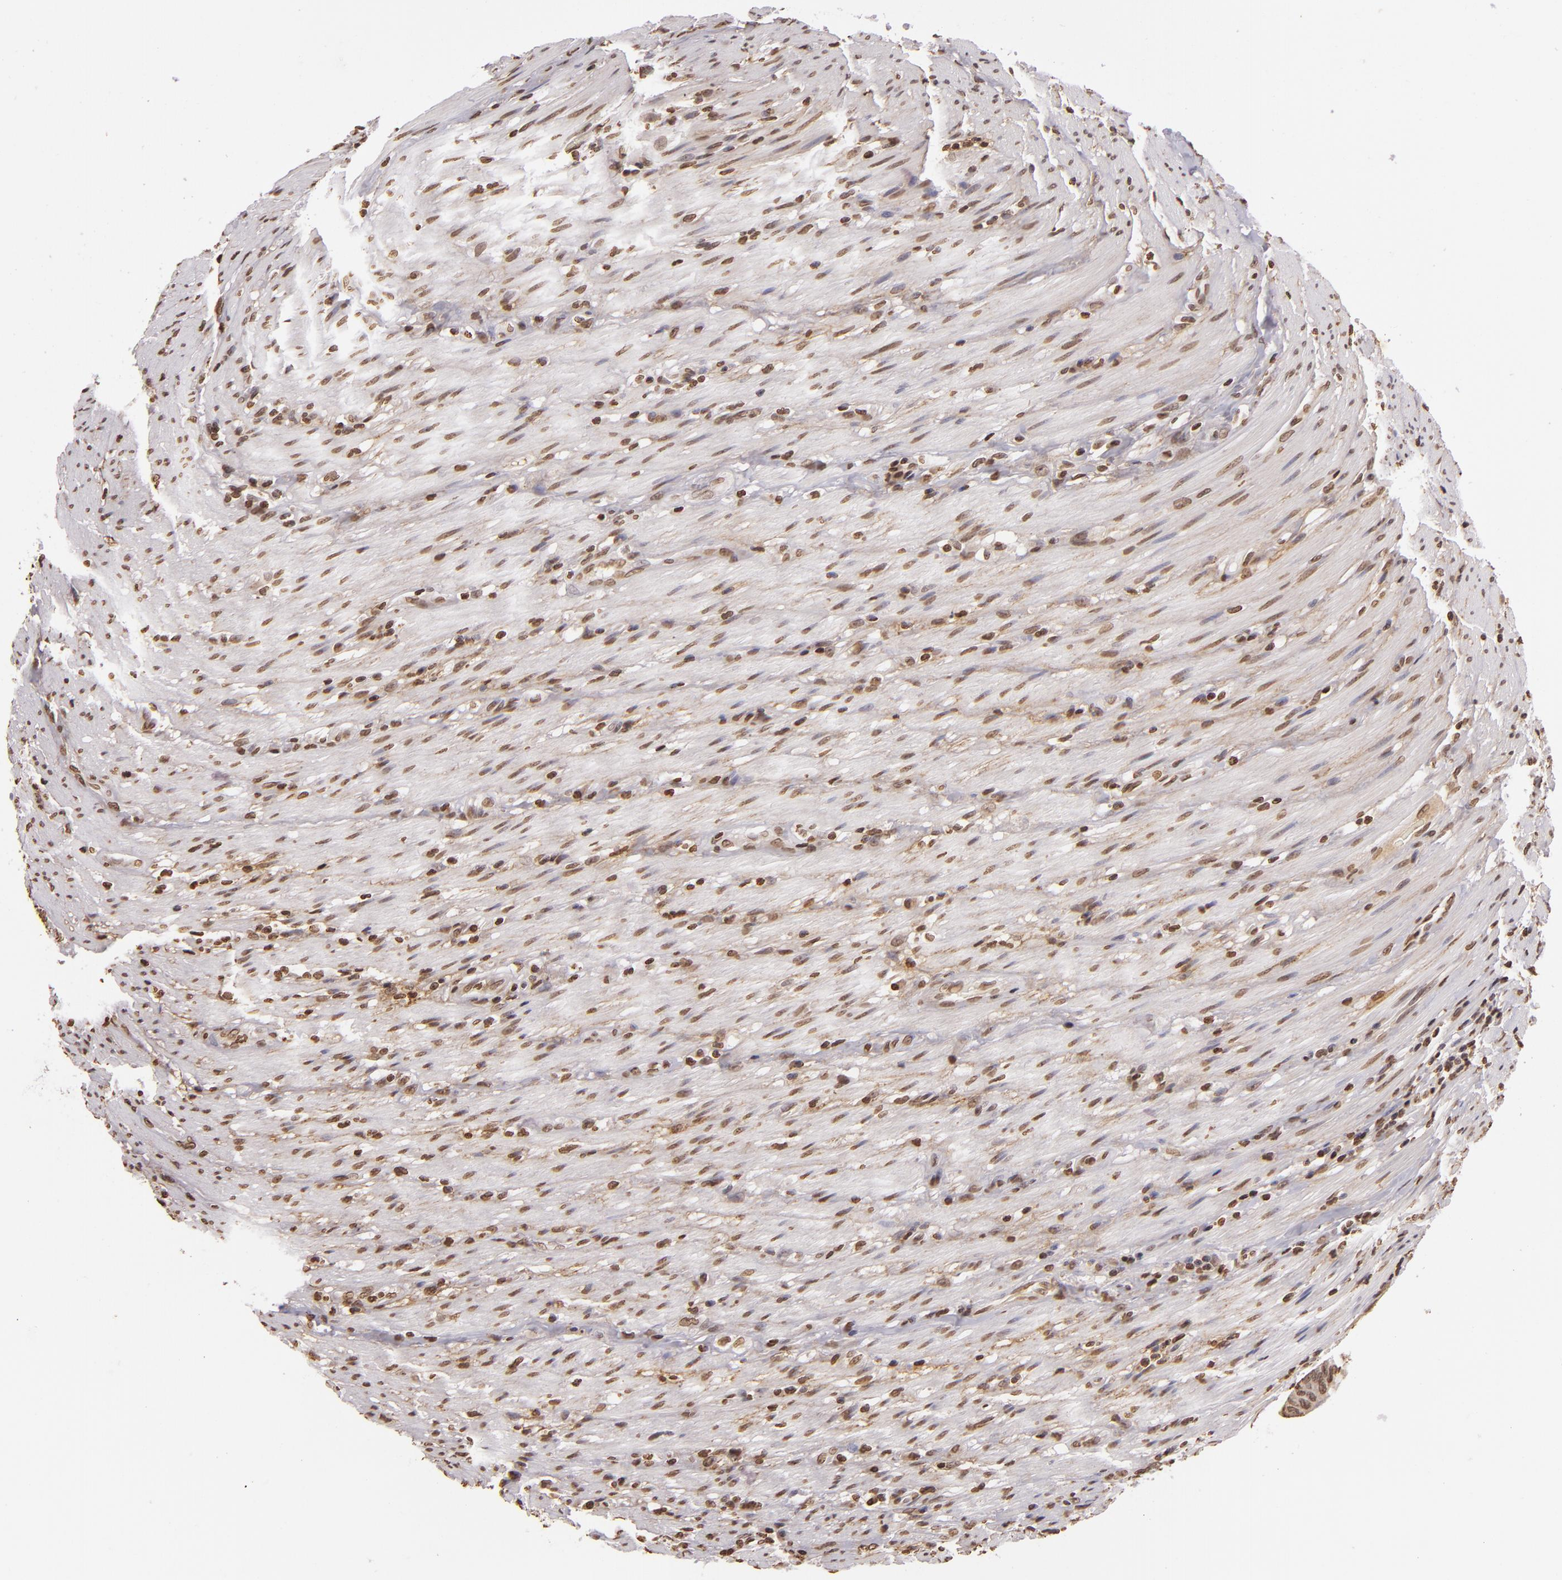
{"staining": {"intensity": "moderate", "quantity": ">75%", "location": "nuclear"}, "tissue": "colorectal cancer", "cell_type": "Tumor cells", "image_type": "cancer", "snomed": [{"axis": "morphology", "description": "Adenocarcinoma, NOS"}, {"axis": "topography", "description": "Colon"}], "caption": "Moderate nuclear staining is identified in about >75% of tumor cells in adenocarcinoma (colorectal).", "gene": "THRB", "patient": {"sex": "male", "age": 54}}